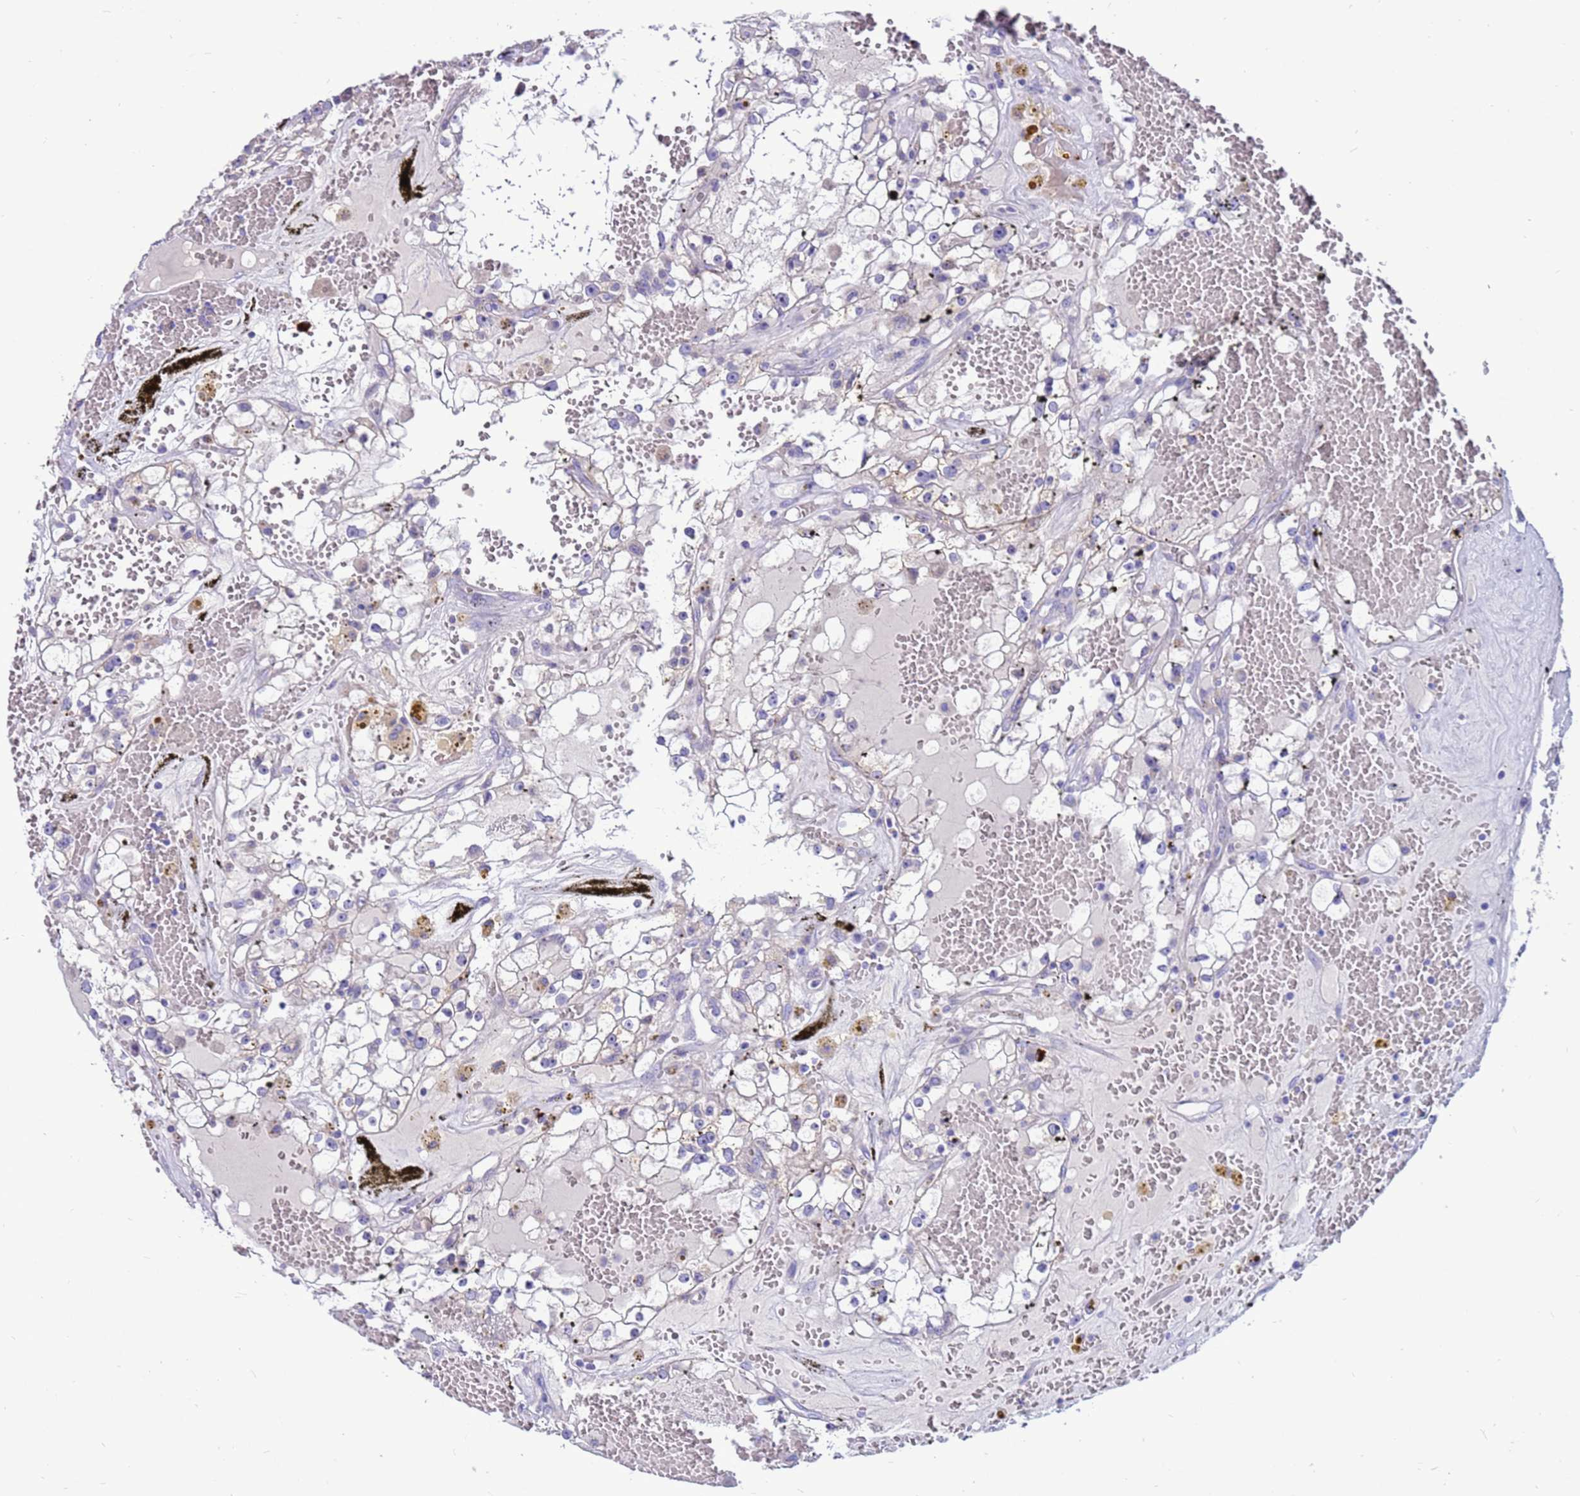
{"staining": {"intensity": "negative", "quantity": "none", "location": "none"}, "tissue": "renal cancer", "cell_type": "Tumor cells", "image_type": "cancer", "snomed": [{"axis": "morphology", "description": "Adenocarcinoma, NOS"}, {"axis": "topography", "description": "Kidney"}], "caption": "High magnification brightfield microscopy of adenocarcinoma (renal) stained with DAB (3,3'-diaminobenzidine) (brown) and counterstained with hematoxylin (blue): tumor cells show no significant staining. (IHC, brightfield microscopy, high magnification).", "gene": "PDE10A", "patient": {"sex": "male", "age": 56}}